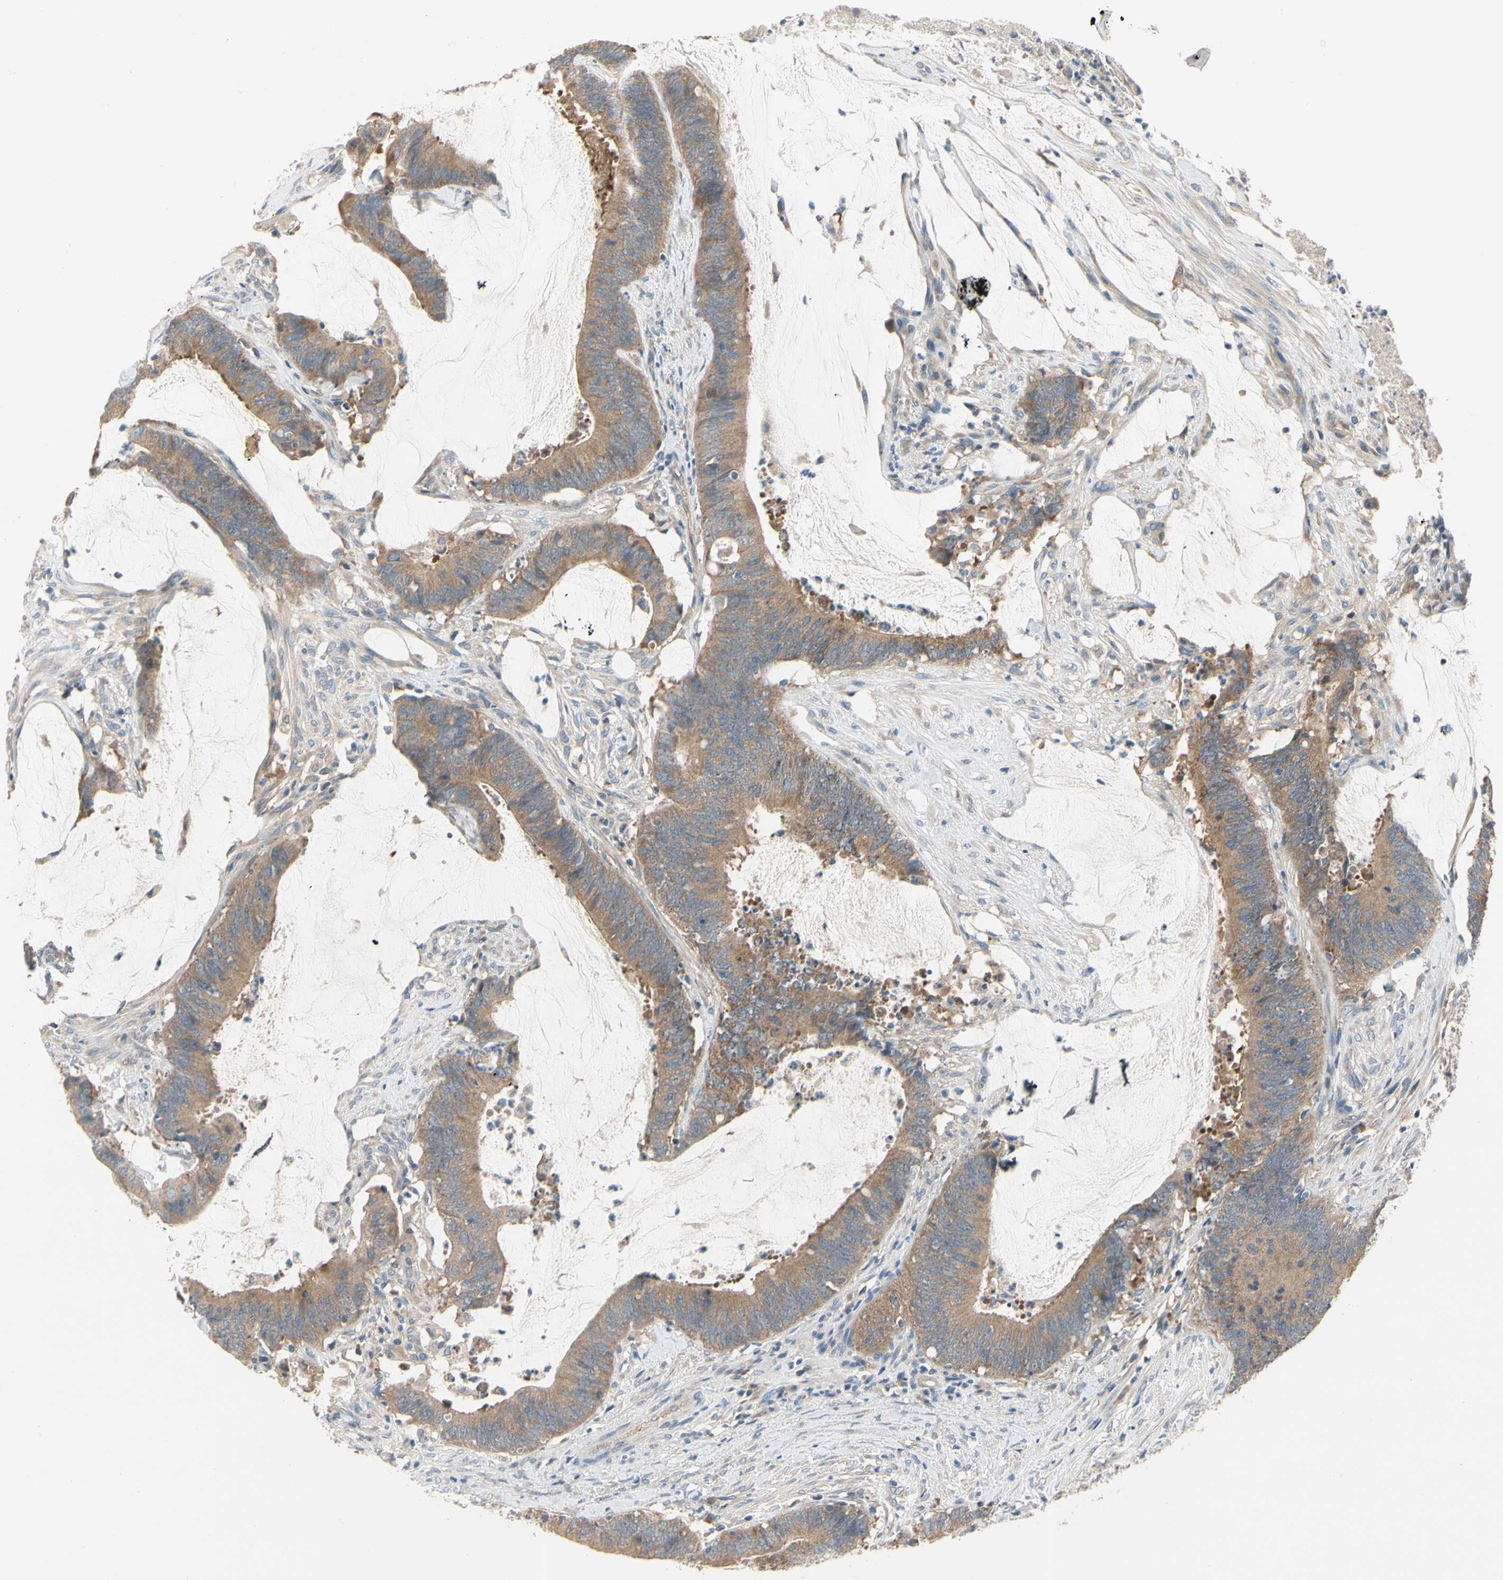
{"staining": {"intensity": "moderate", "quantity": ">75%", "location": "cytoplasmic/membranous"}, "tissue": "colorectal cancer", "cell_type": "Tumor cells", "image_type": "cancer", "snomed": [{"axis": "morphology", "description": "Adenocarcinoma, NOS"}, {"axis": "topography", "description": "Rectum"}], "caption": "IHC histopathology image of human colorectal cancer (adenocarcinoma) stained for a protein (brown), which exhibits medium levels of moderate cytoplasmic/membranous positivity in approximately >75% of tumor cells.", "gene": "KLHDC8B", "patient": {"sex": "female", "age": 66}}